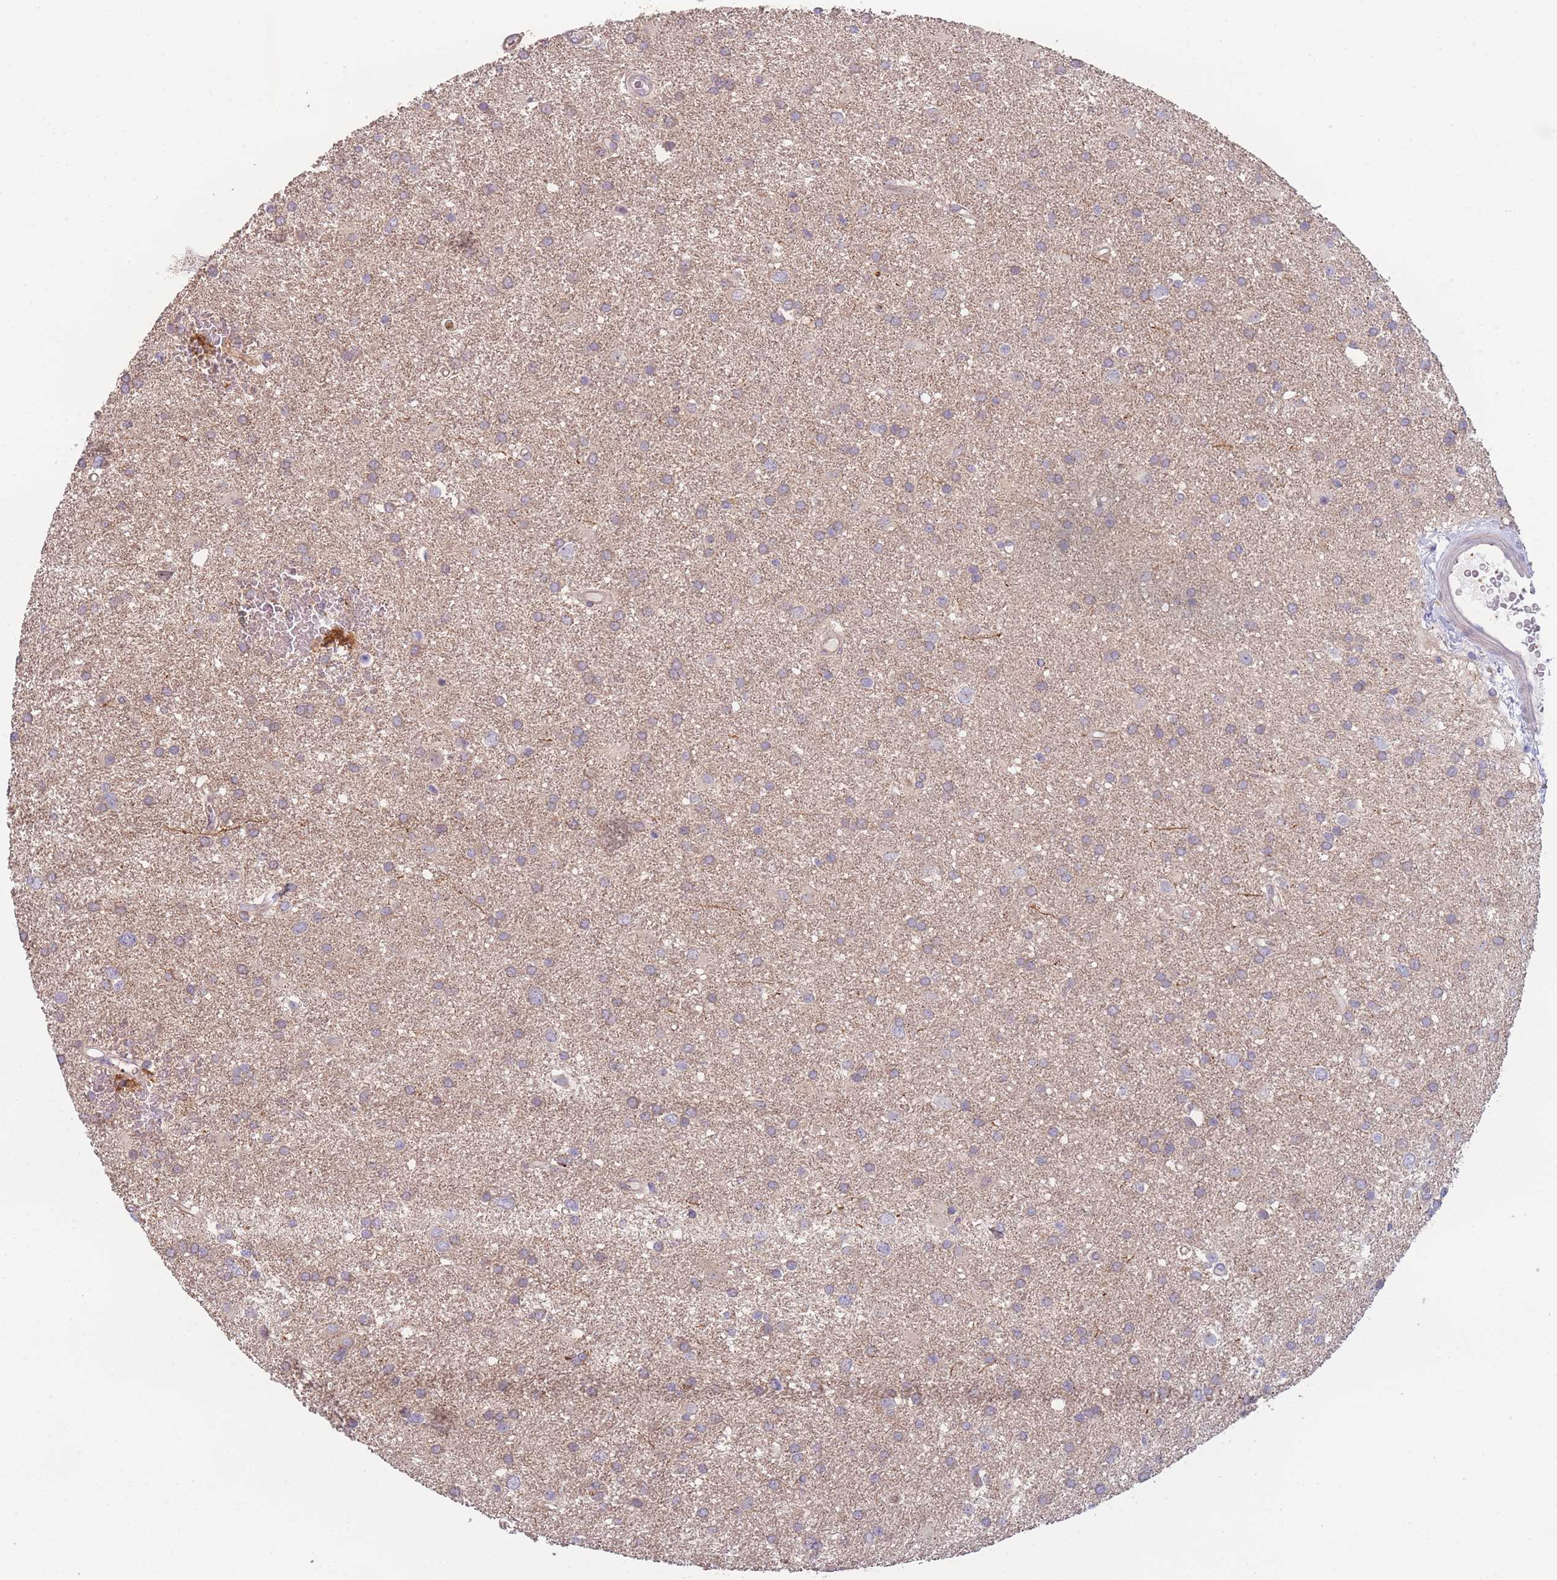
{"staining": {"intensity": "weak", "quantity": "25%-75%", "location": "cytoplasmic/membranous"}, "tissue": "glioma", "cell_type": "Tumor cells", "image_type": "cancer", "snomed": [{"axis": "morphology", "description": "Glioma, malignant, Low grade"}, {"axis": "topography", "description": "Brain"}], "caption": "Immunohistochemical staining of glioma exhibits low levels of weak cytoplasmic/membranous protein staining in about 25%-75% of tumor cells. The protein is shown in brown color, while the nuclei are stained blue.", "gene": "STEAP3", "patient": {"sex": "female", "age": 32}}